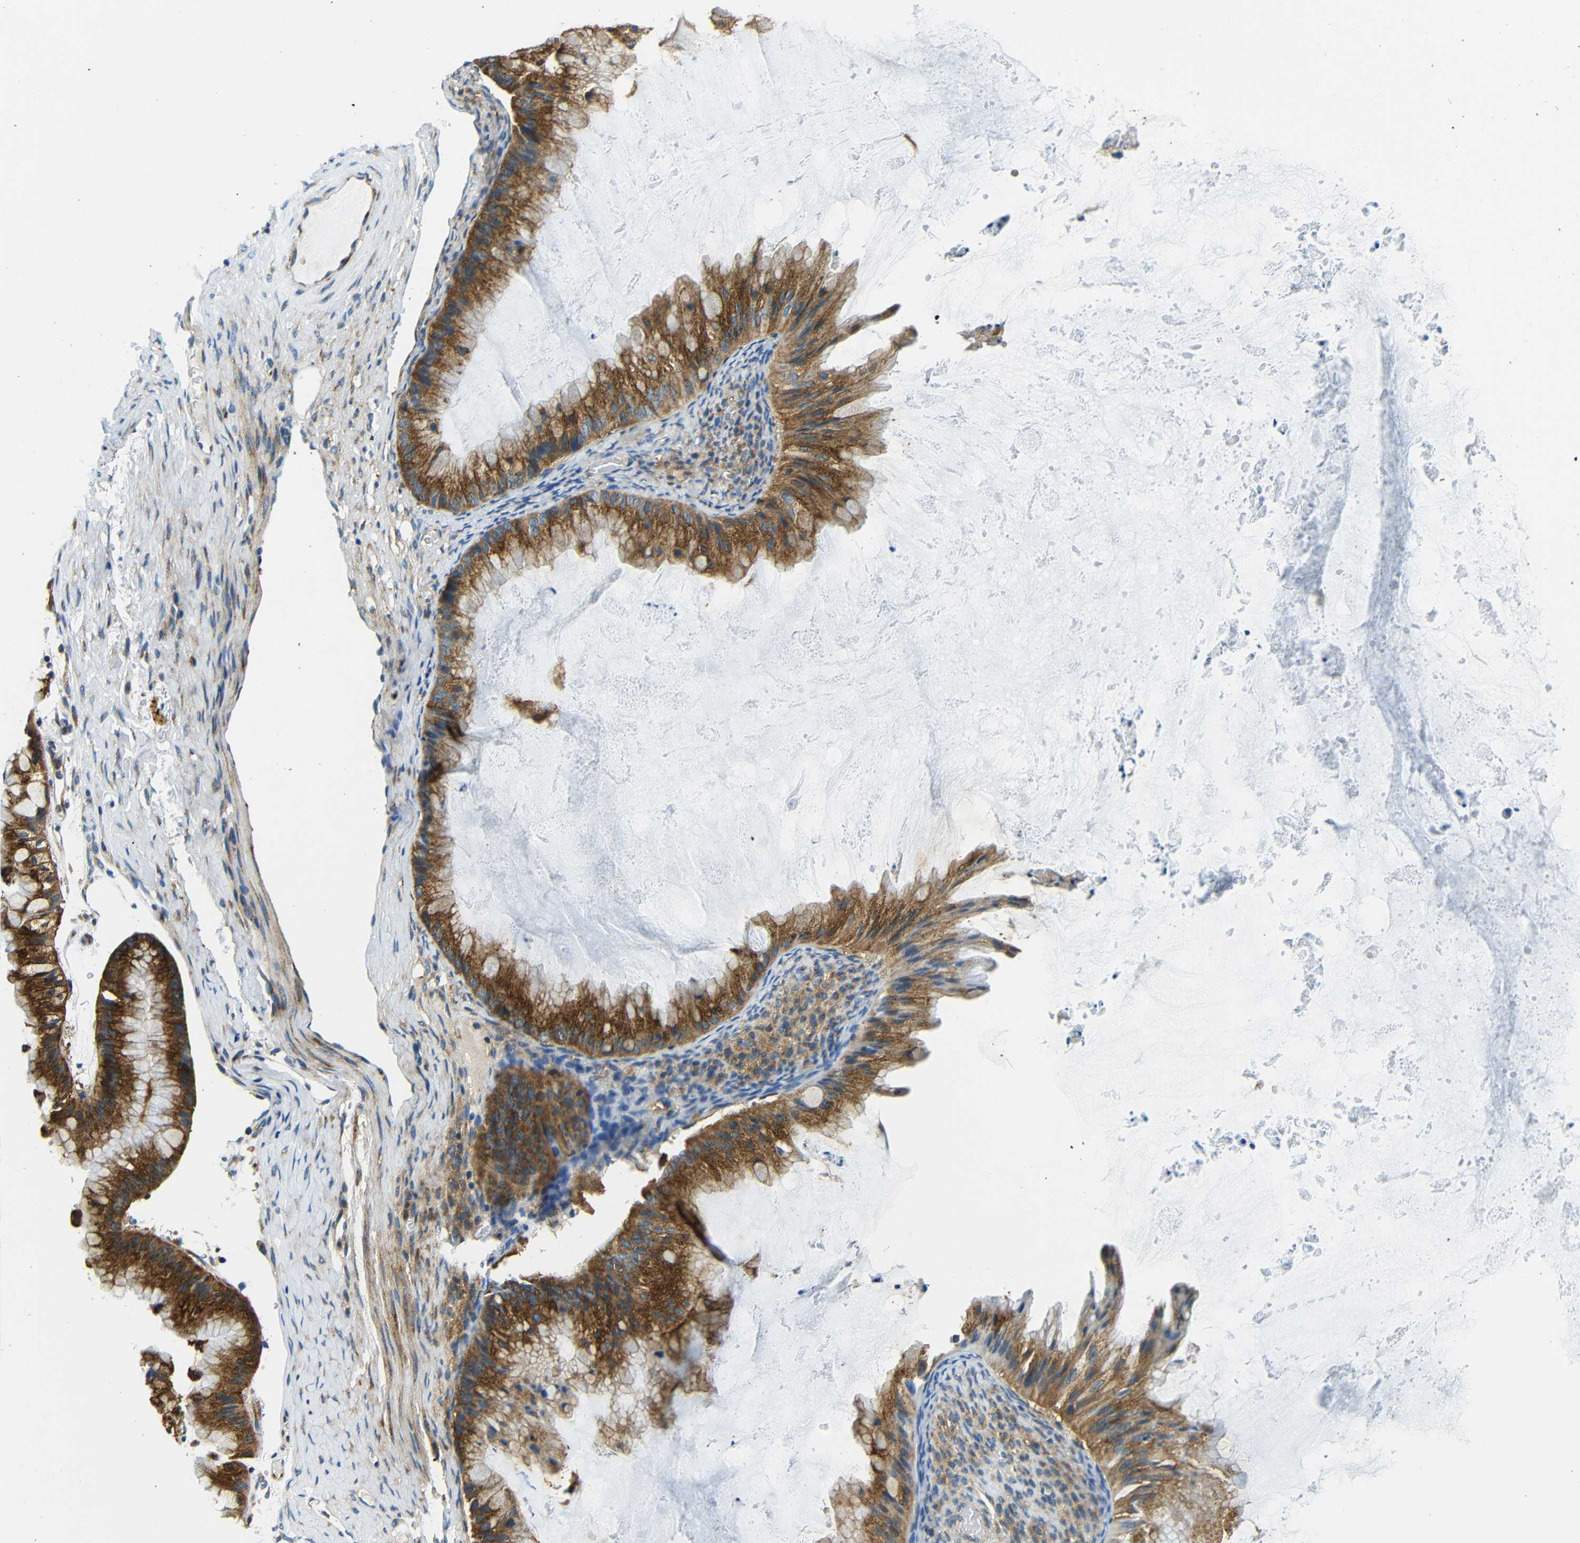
{"staining": {"intensity": "moderate", "quantity": ">75%", "location": "cytoplasmic/membranous"}, "tissue": "ovarian cancer", "cell_type": "Tumor cells", "image_type": "cancer", "snomed": [{"axis": "morphology", "description": "Cystadenocarcinoma, mucinous, NOS"}, {"axis": "topography", "description": "Ovary"}], "caption": "Protein analysis of ovarian cancer tissue reveals moderate cytoplasmic/membranous positivity in approximately >75% of tumor cells.", "gene": "USO1", "patient": {"sex": "female", "age": 61}}